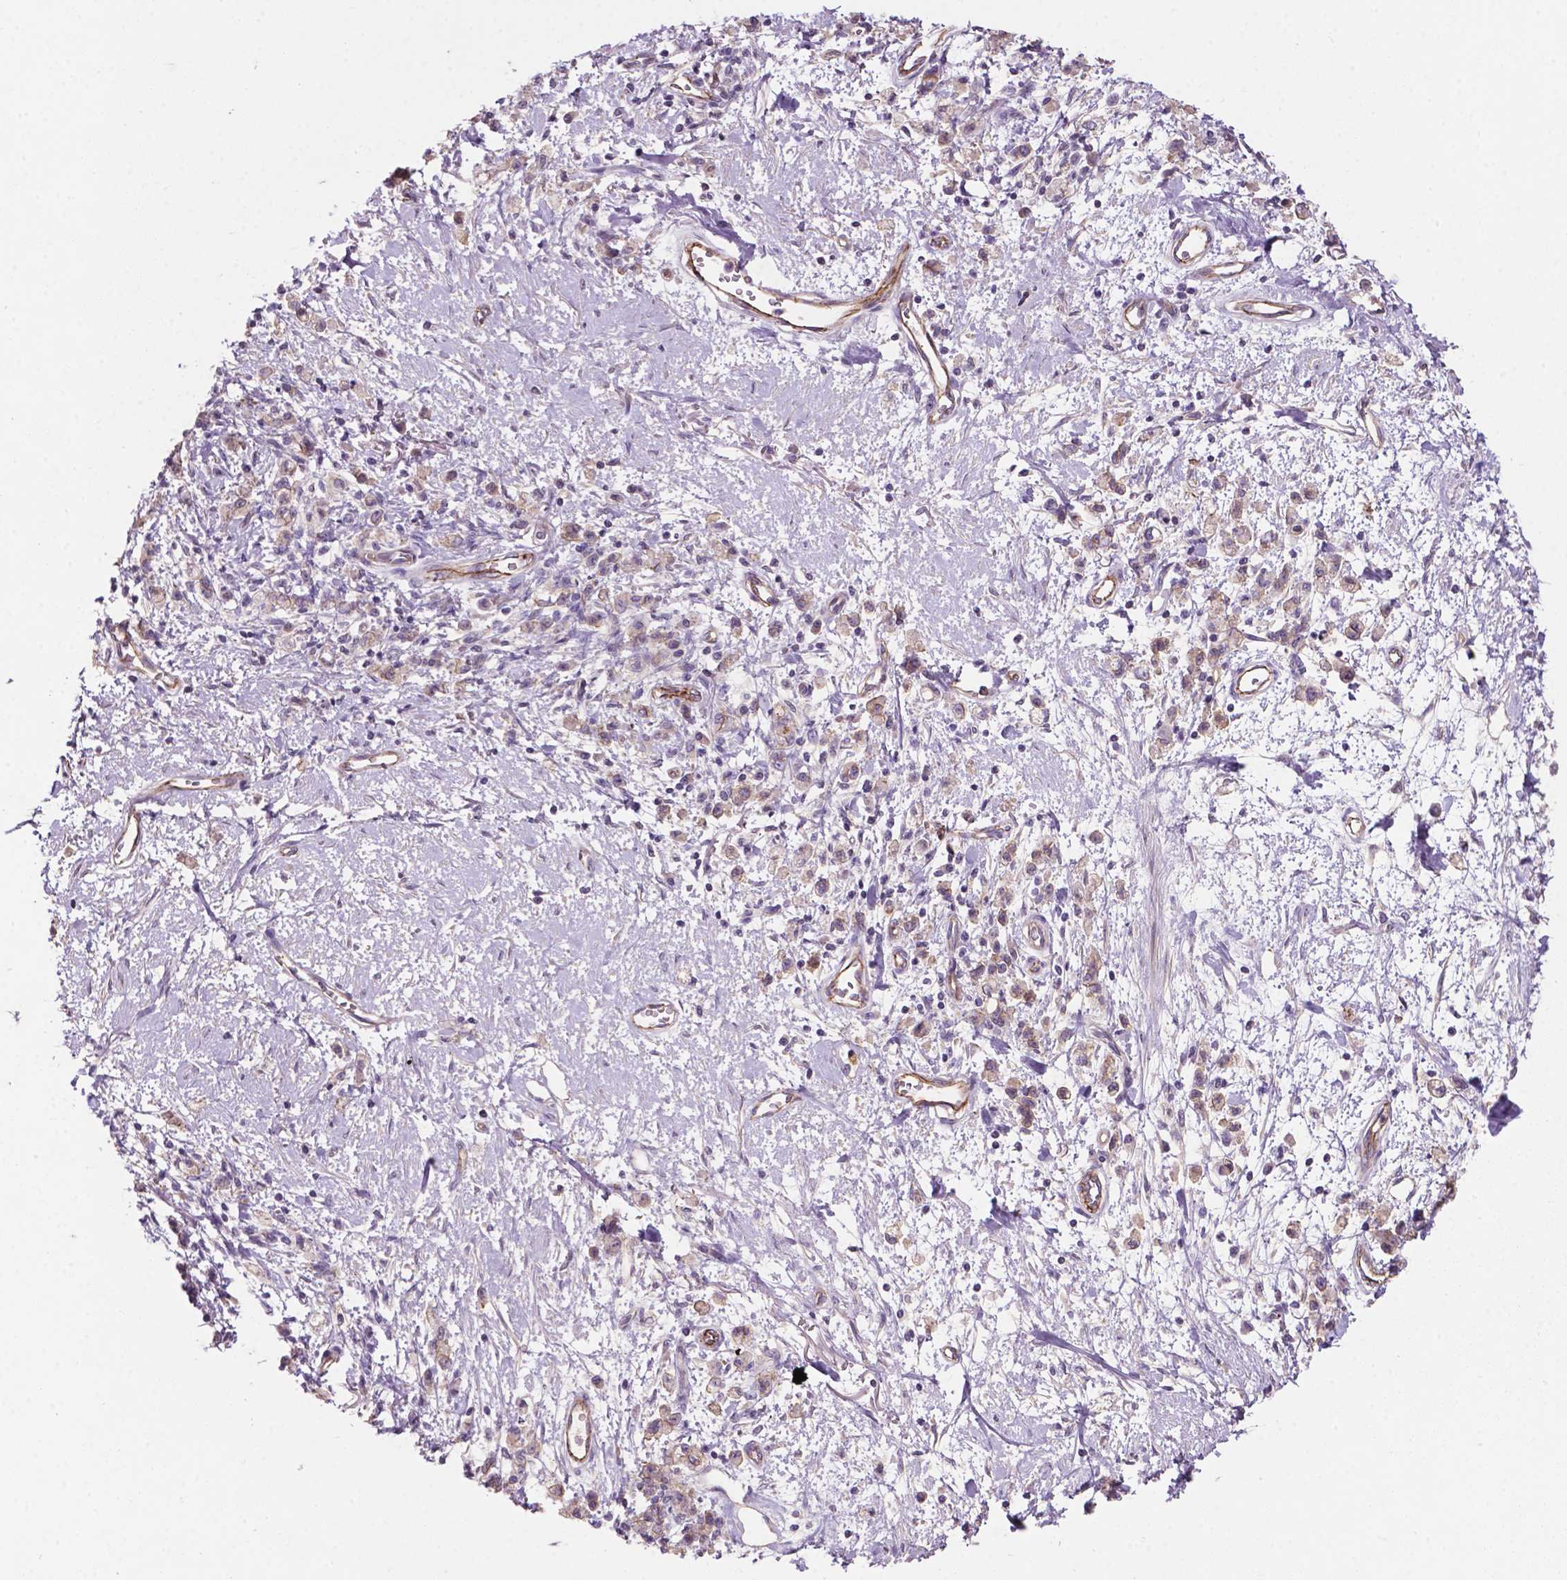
{"staining": {"intensity": "weak", "quantity": "<25%", "location": "cytoplasmic/membranous"}, "tissue": "stomach cancer", "cell_type": "Tumor cells", "image_type": "cancer", "snomed": [{"axis": "morphology", "description": "Adenocarcinoma, NOS"}, {"axis": "topography", "description": "Stomach"}], "caption": "Stomach adenocarcinoma stained for a protein using IHC demonstrates no staining tumor cells.", "gene": "ARL5C", "patient": {"sex": "male", "age": 77}}